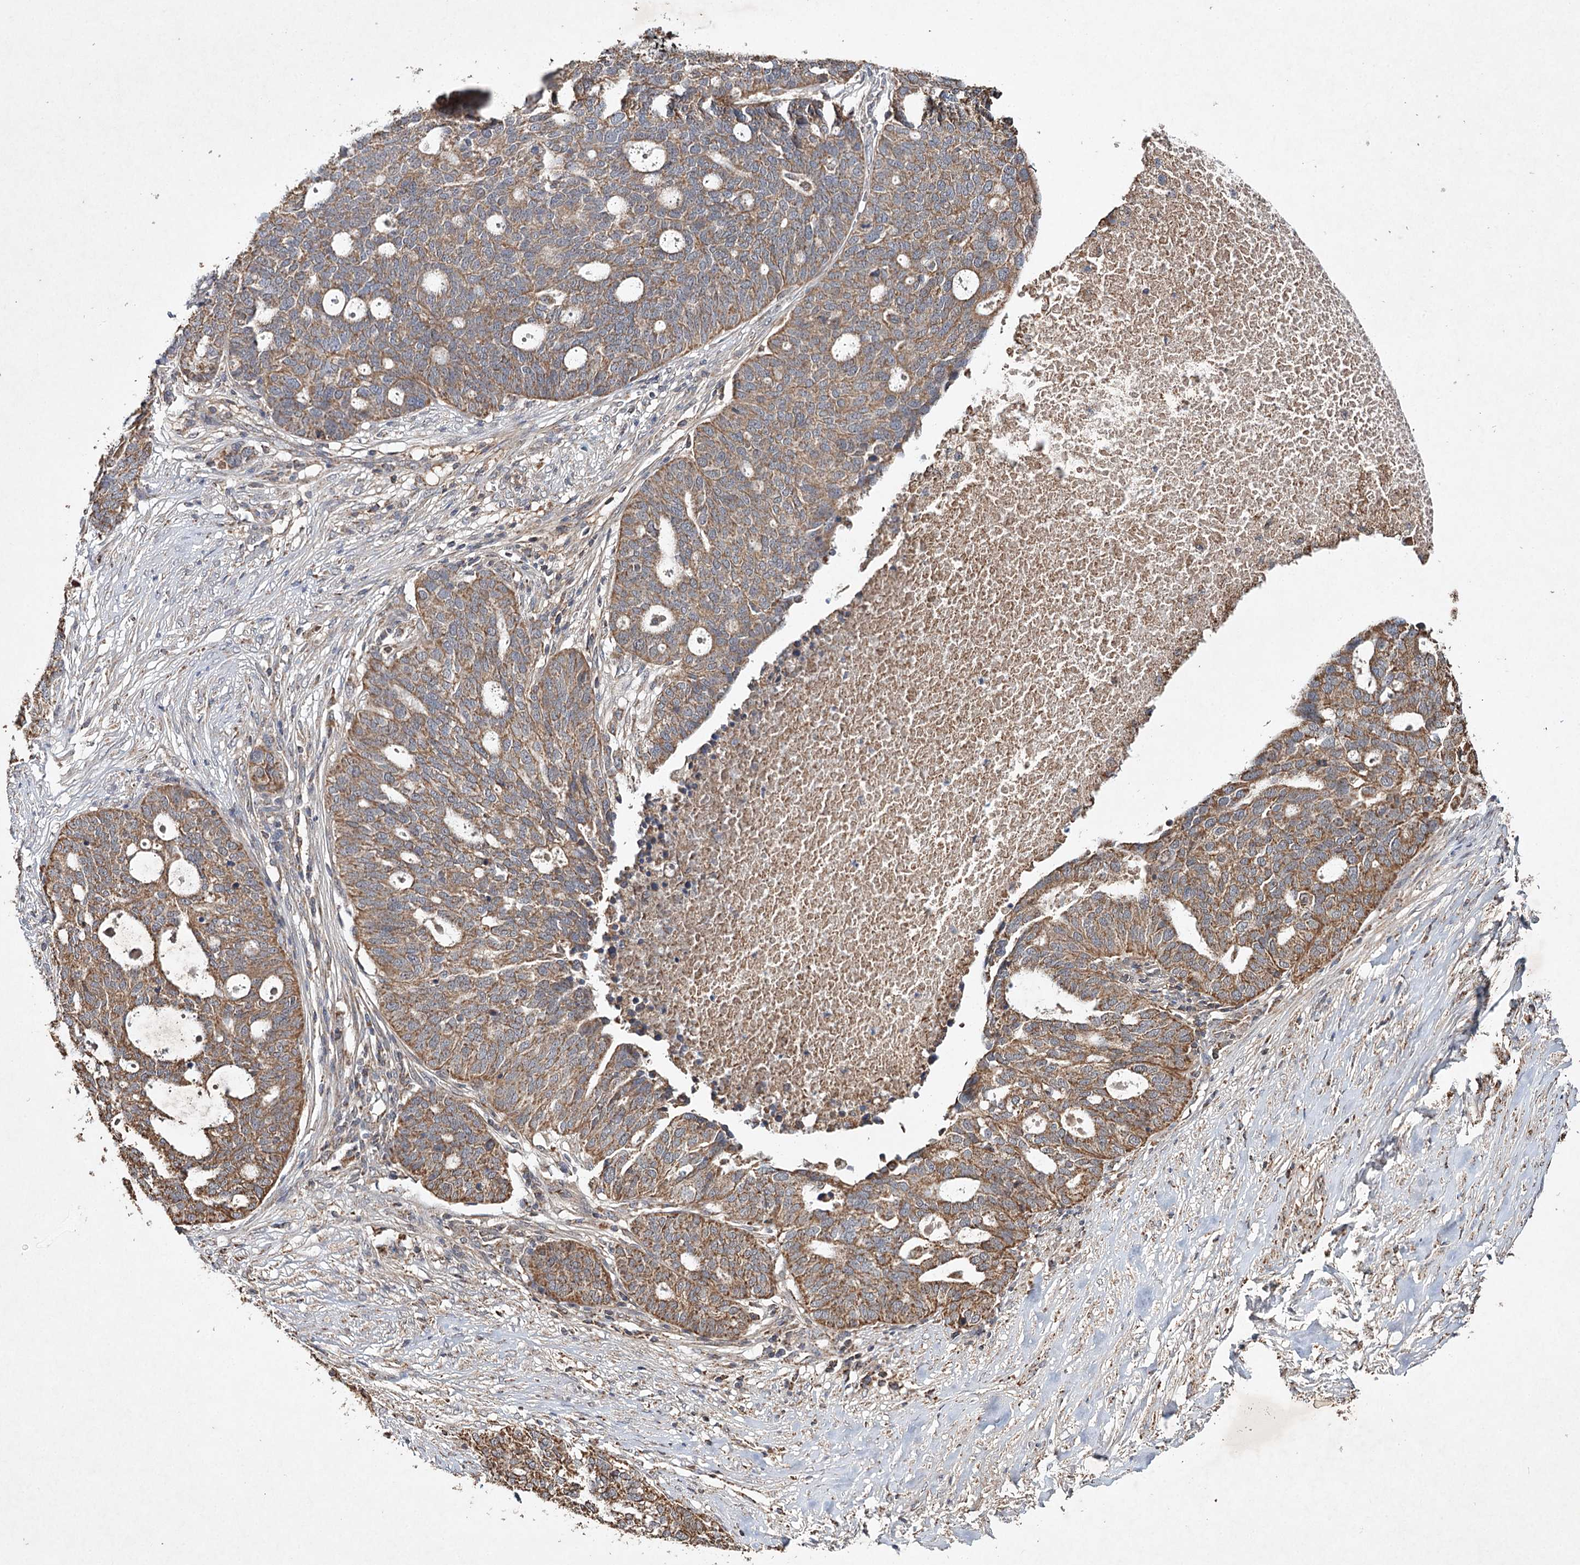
{"staining": {"intensity": "moderate", "quantity": ">75%", "location": "cytoplasmic/membranous"}, "tissue": "ovarian cancer", "cell_type": "Tumor cells", "image_type": "cancer", "snomed": [{"axis": "morphology", "description": "Cystadenocarcinoma, serous, NOS"}, {"axis": "topography", "description": "Ovary"}], "caption": "IHC (DAB (3,3'-diaminobenzidine)) staining of human ovarian cancer (serous cystadenocarcinoma) exhibits moderate cytoplasmic/membranous protein staining in about >75% of tumor cells.", "gene": "PIK3CB", "patient": {"sex": "female", "age": 59}}